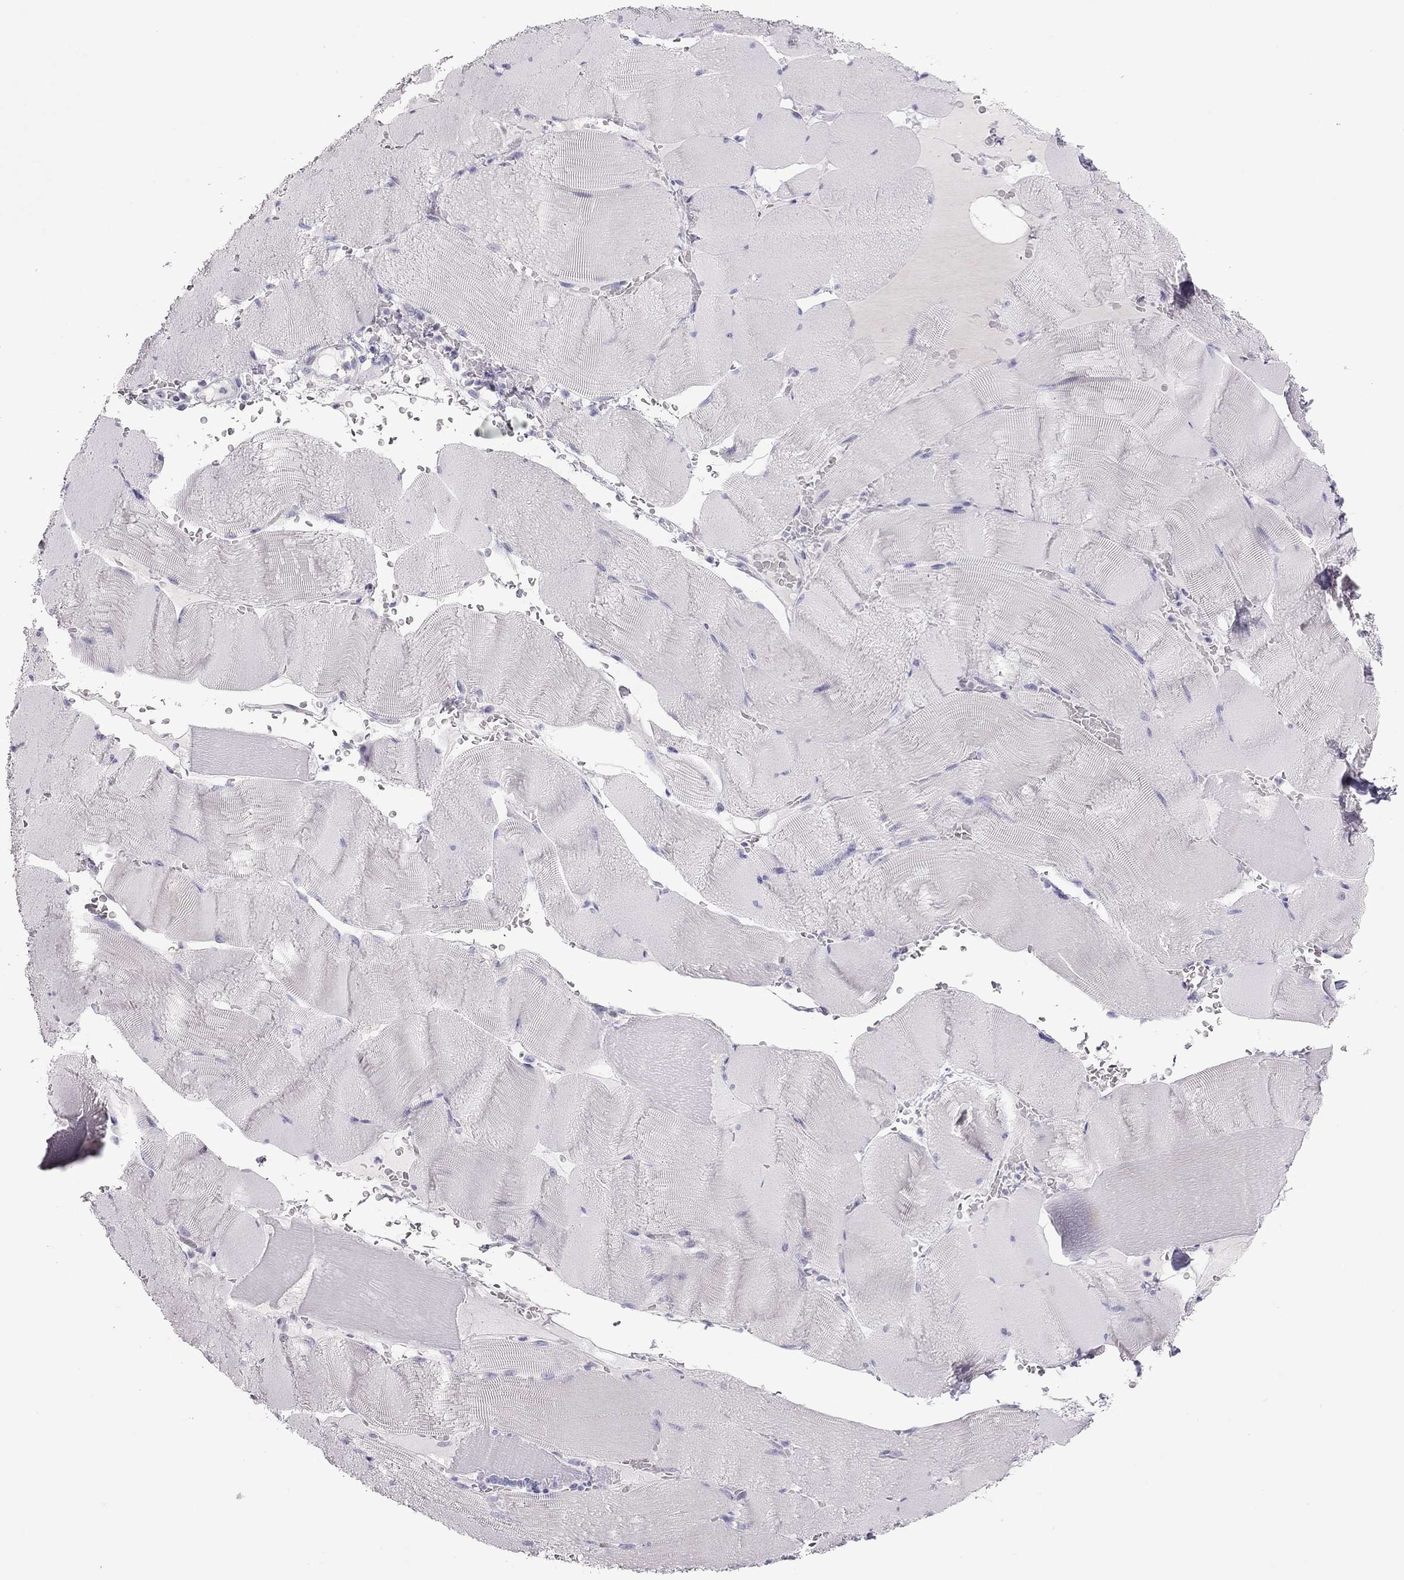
{"staining": {"intensity": "negative", "quantity": "none", "location": "none"}, "tissue": "skeletal muscle", "cell_type": "Myocytes", "image_type": "normal", "snomed": [{"axis": "morphology", "description": "Normal tissue, NOS"}, {"axis": "topography", "description": "Skeletal muscle"}], "caption": "There is no significant positivity in myocytes of skeletal muscle. (DAB (3,3'-diaminobenzidine) immunohistochemistry (IHC) visualized using brightfield microscopy, high magnification).", "gene": "TEX14", "patient": {"sex": "male", "age": 56}}